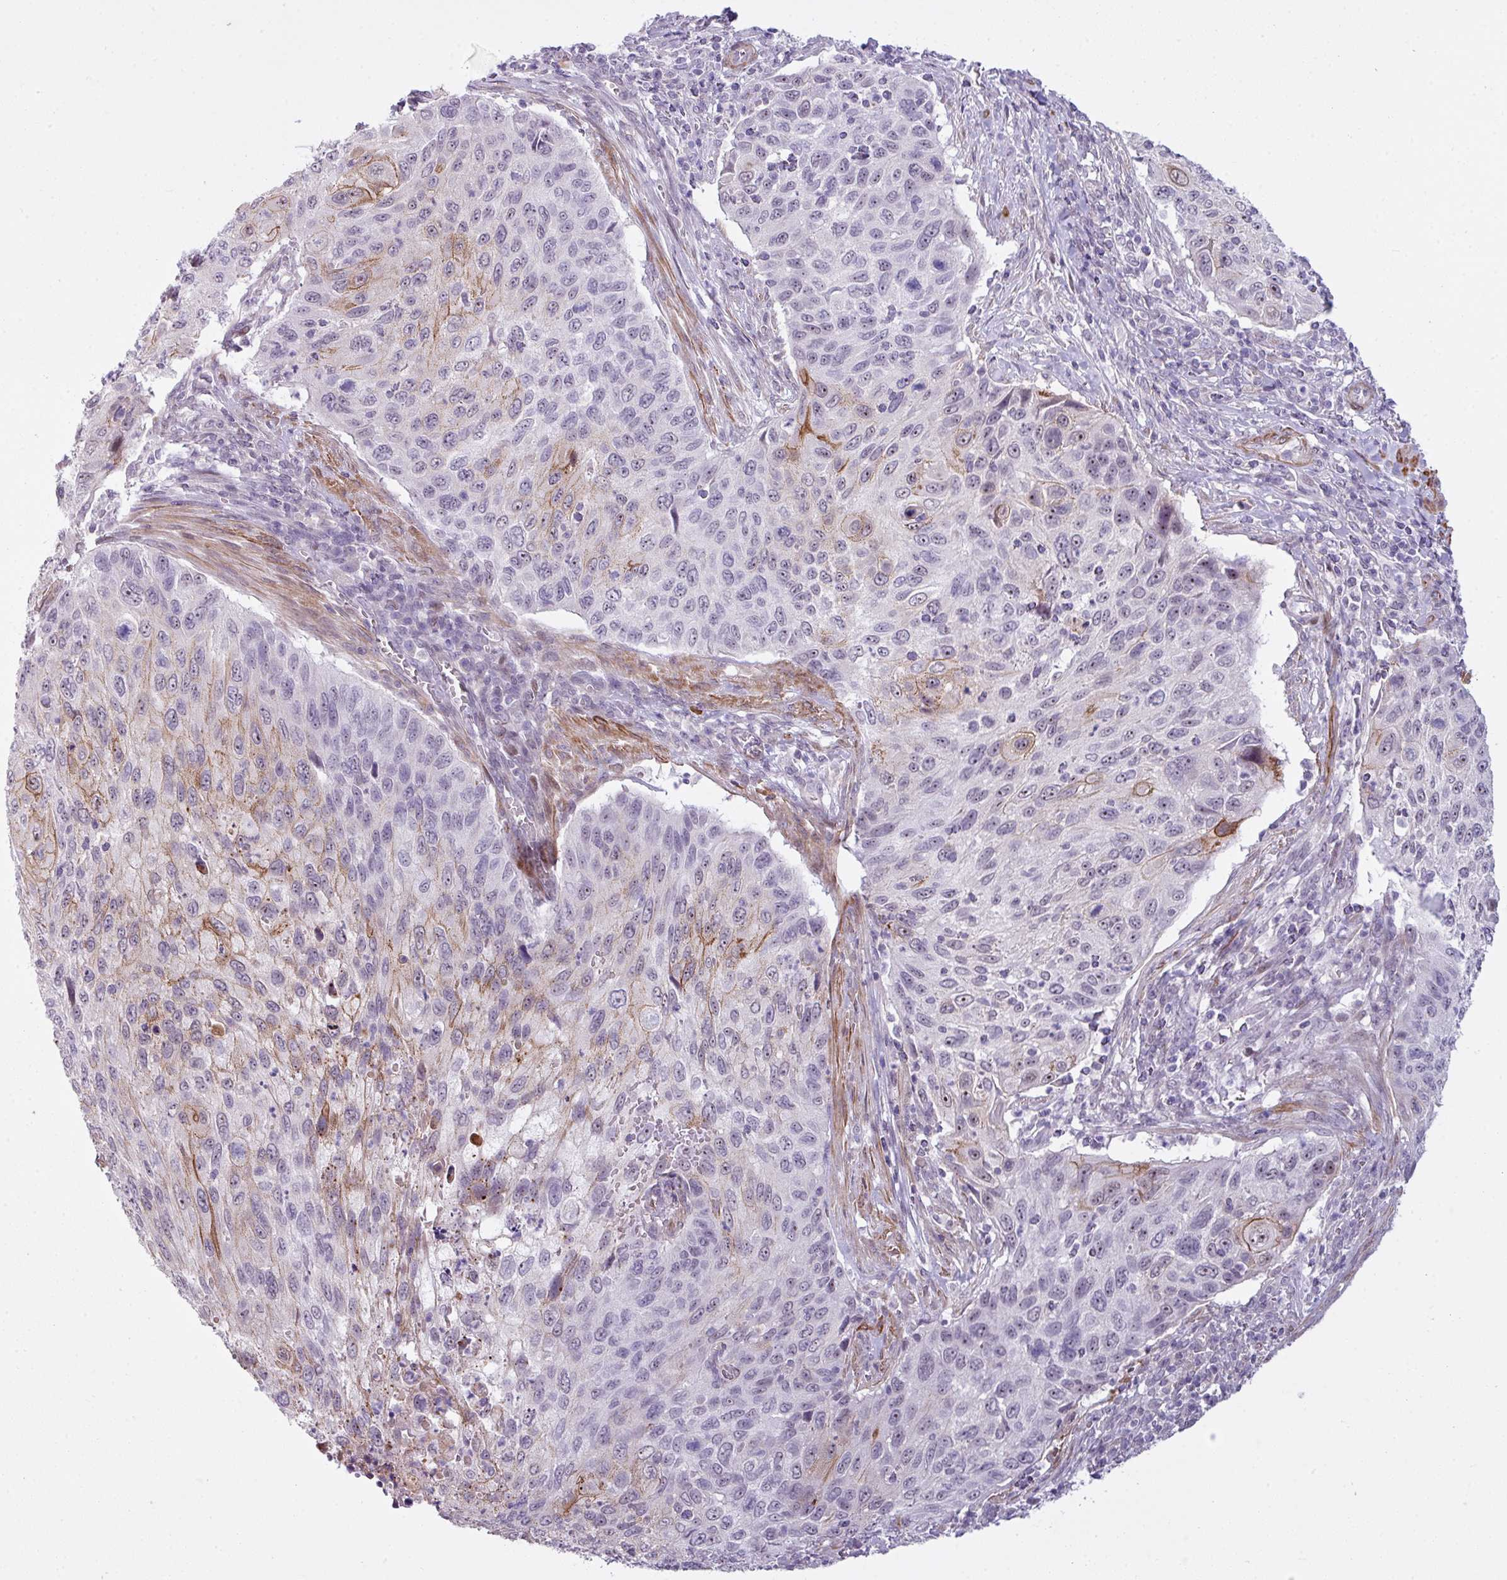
{"staining": {"intensity": "moderate", "quantity": "<25%", "location": "cytoplasmic/membranous"}, "tissue": "cervical cancer", "cell_type": "Tumor cells", "image_type": "cancer", "snomed": [{"axis": "morphology", "description": "Squamous cell carcinoma, NOS"}, {"axis": "topography", "description": "Cervix"}], "caption": "Protein staining of cervical squamous cell carcinoma tissue demonstrates moderate cytoplasmic/membranous staining in approximately <25% of tumor cells. The staining is performed using DAB brown chromogen to label protein expression. The nuclei are counter-stained blue using hematoxylin.", "gene": "ZNF688", "patient": {"sex": "female", "age": 70}}